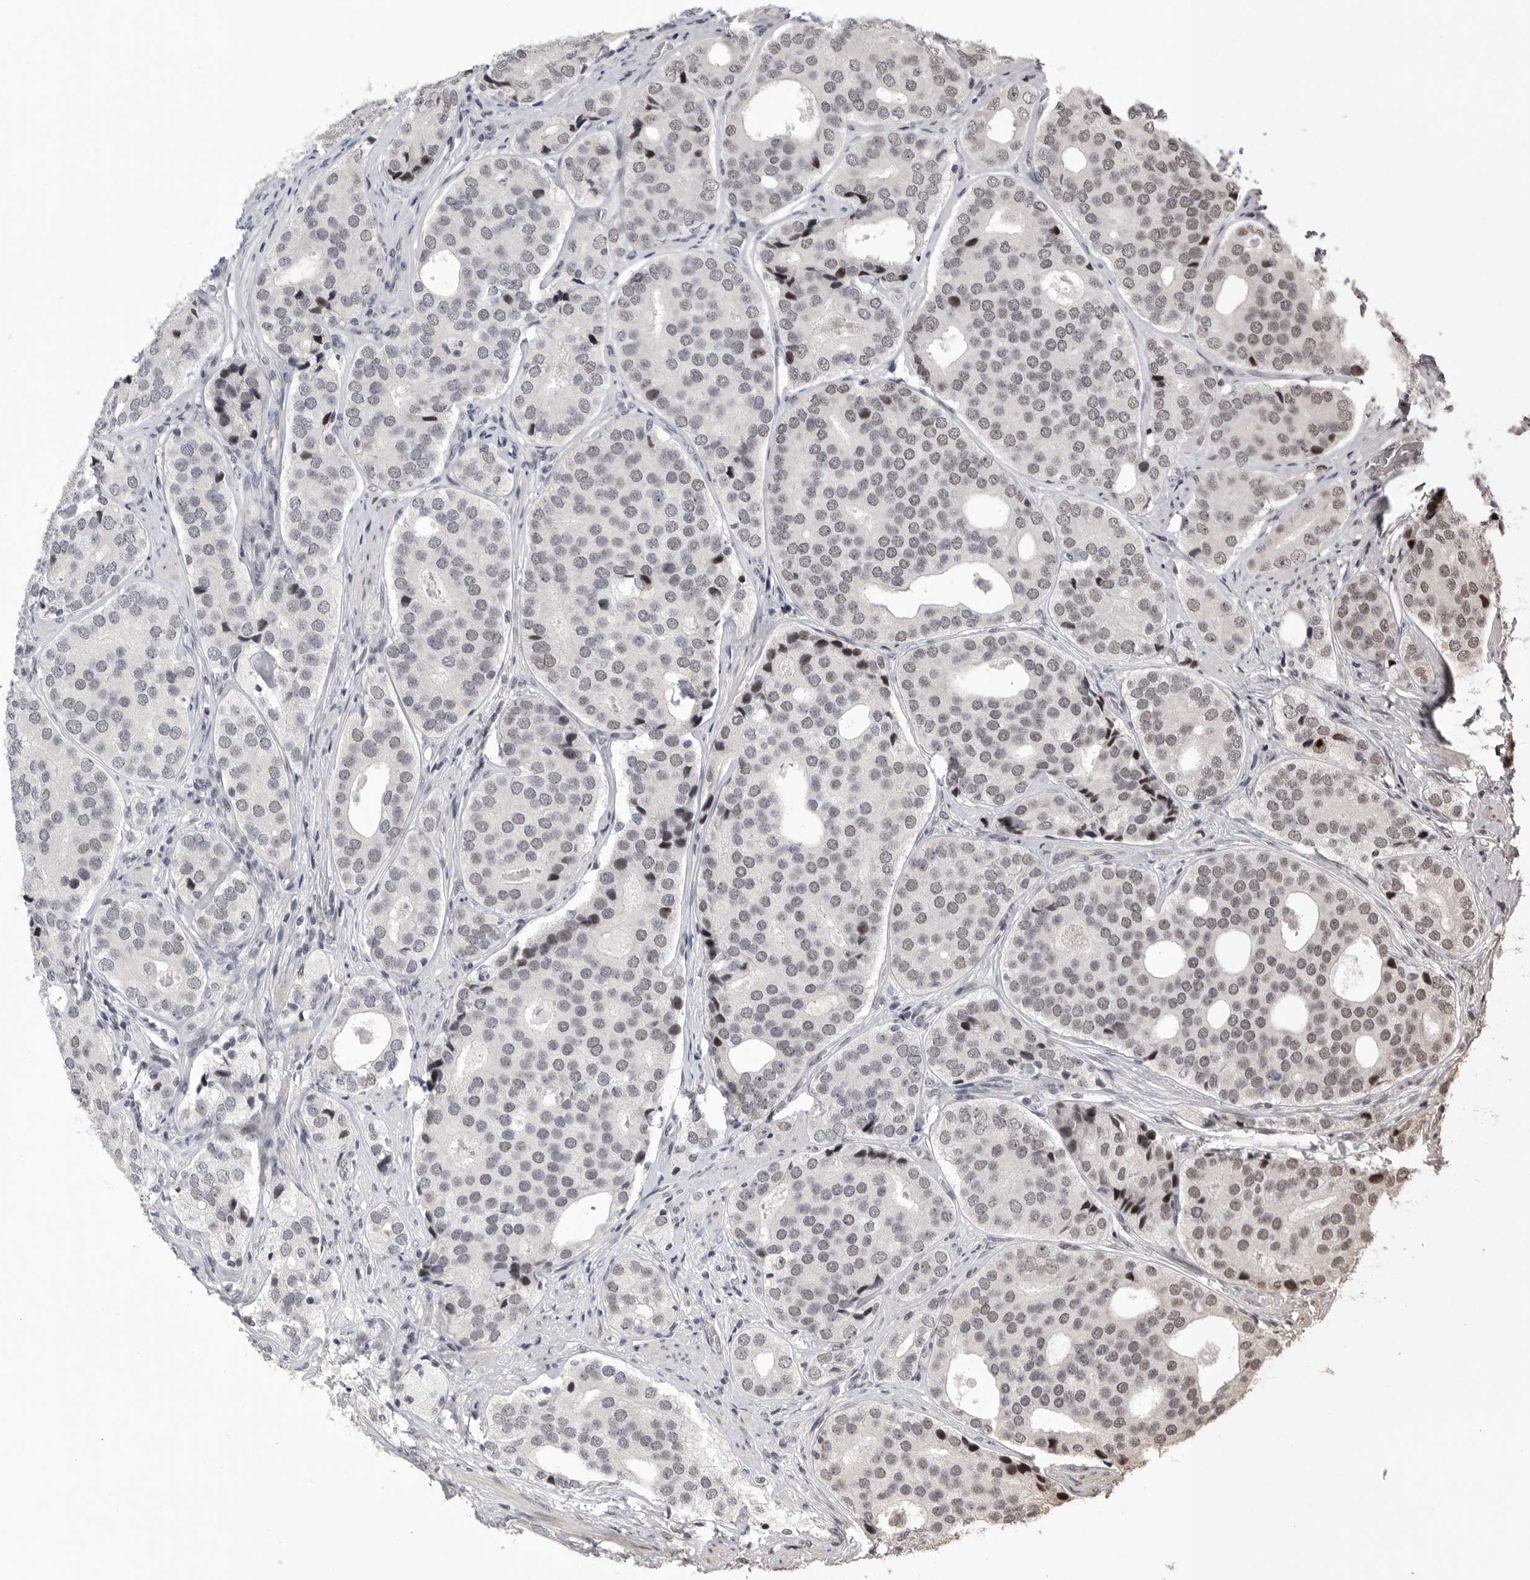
{"staining": {"intensity": "weak", "quantity": "<25%", "location": "nuclear"}, "tissue": "prostate cancer", "cell_type": "Tumor cells", "image_type": "cancer", "snomed": [{"axis": "morphology", "description": "Adenocarcinoma, High grade"}, {"axis": "topography", "description": "Prostate"}], "caption": "This is an immunohistochemistry micrograph of prostate cancer (adenocarcinoma (high-grade)). There is no expression in tumor cells.", "gene": "POU5F1", "patient": {"sex": "male", "age": 56}}